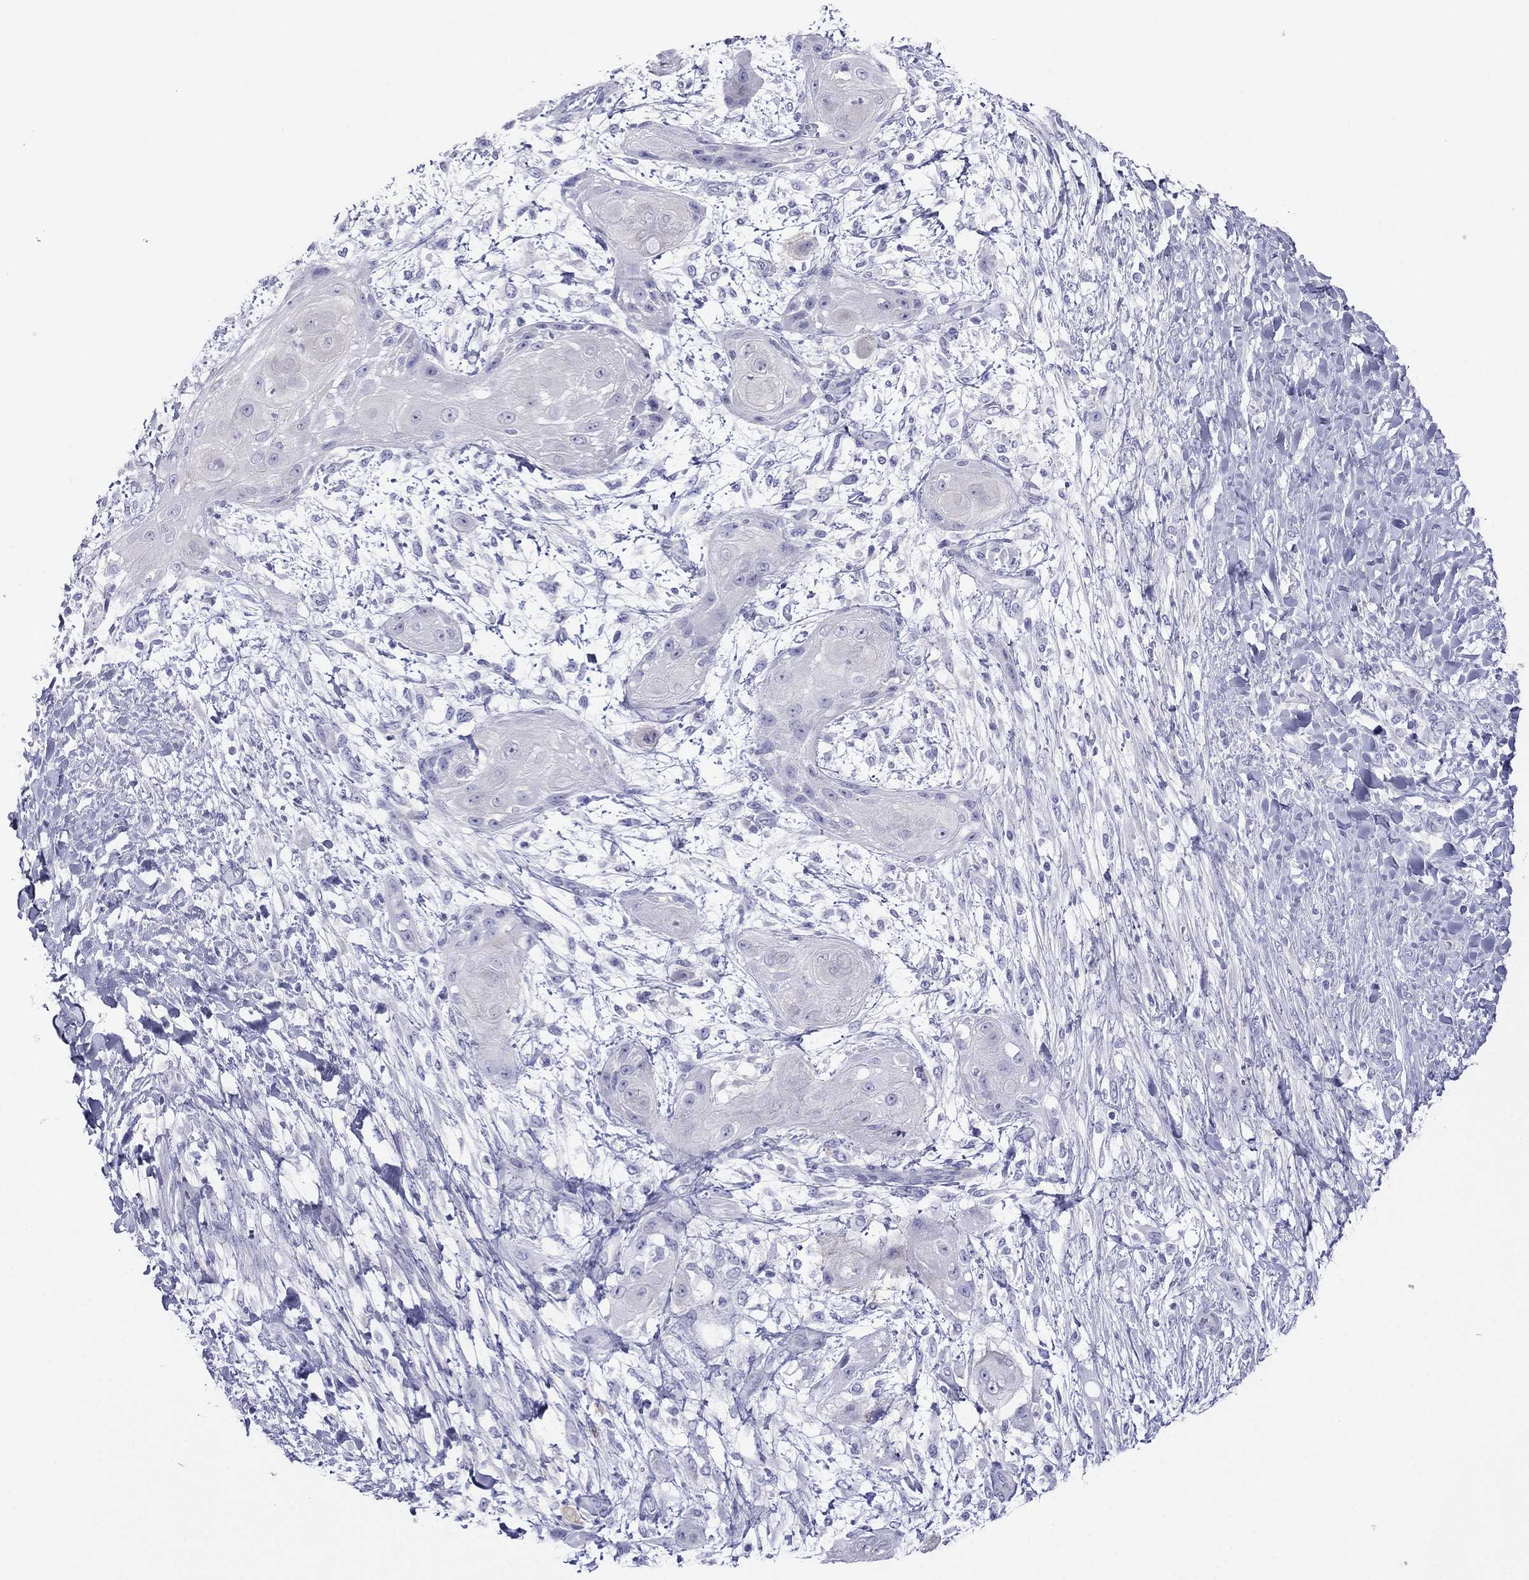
{"staining": {"intensity": "negative", "quantity": "none", "location": "none"}, "tissue": "skin cancer", "cell_type": "Tumor cells", "image_type": "cancer", "snomed": [{"axis": "morphology", "description": "Squamous cell carcinoma, NOS"}, {"axis": "topography", "description": "Skin"}], "caption": "A histopathology image of human skin squamous cell carcinoma is negative for staining in tumor cells.", "gene": "ALOXE3", "patient": {"sex": "male", "age": 62}}